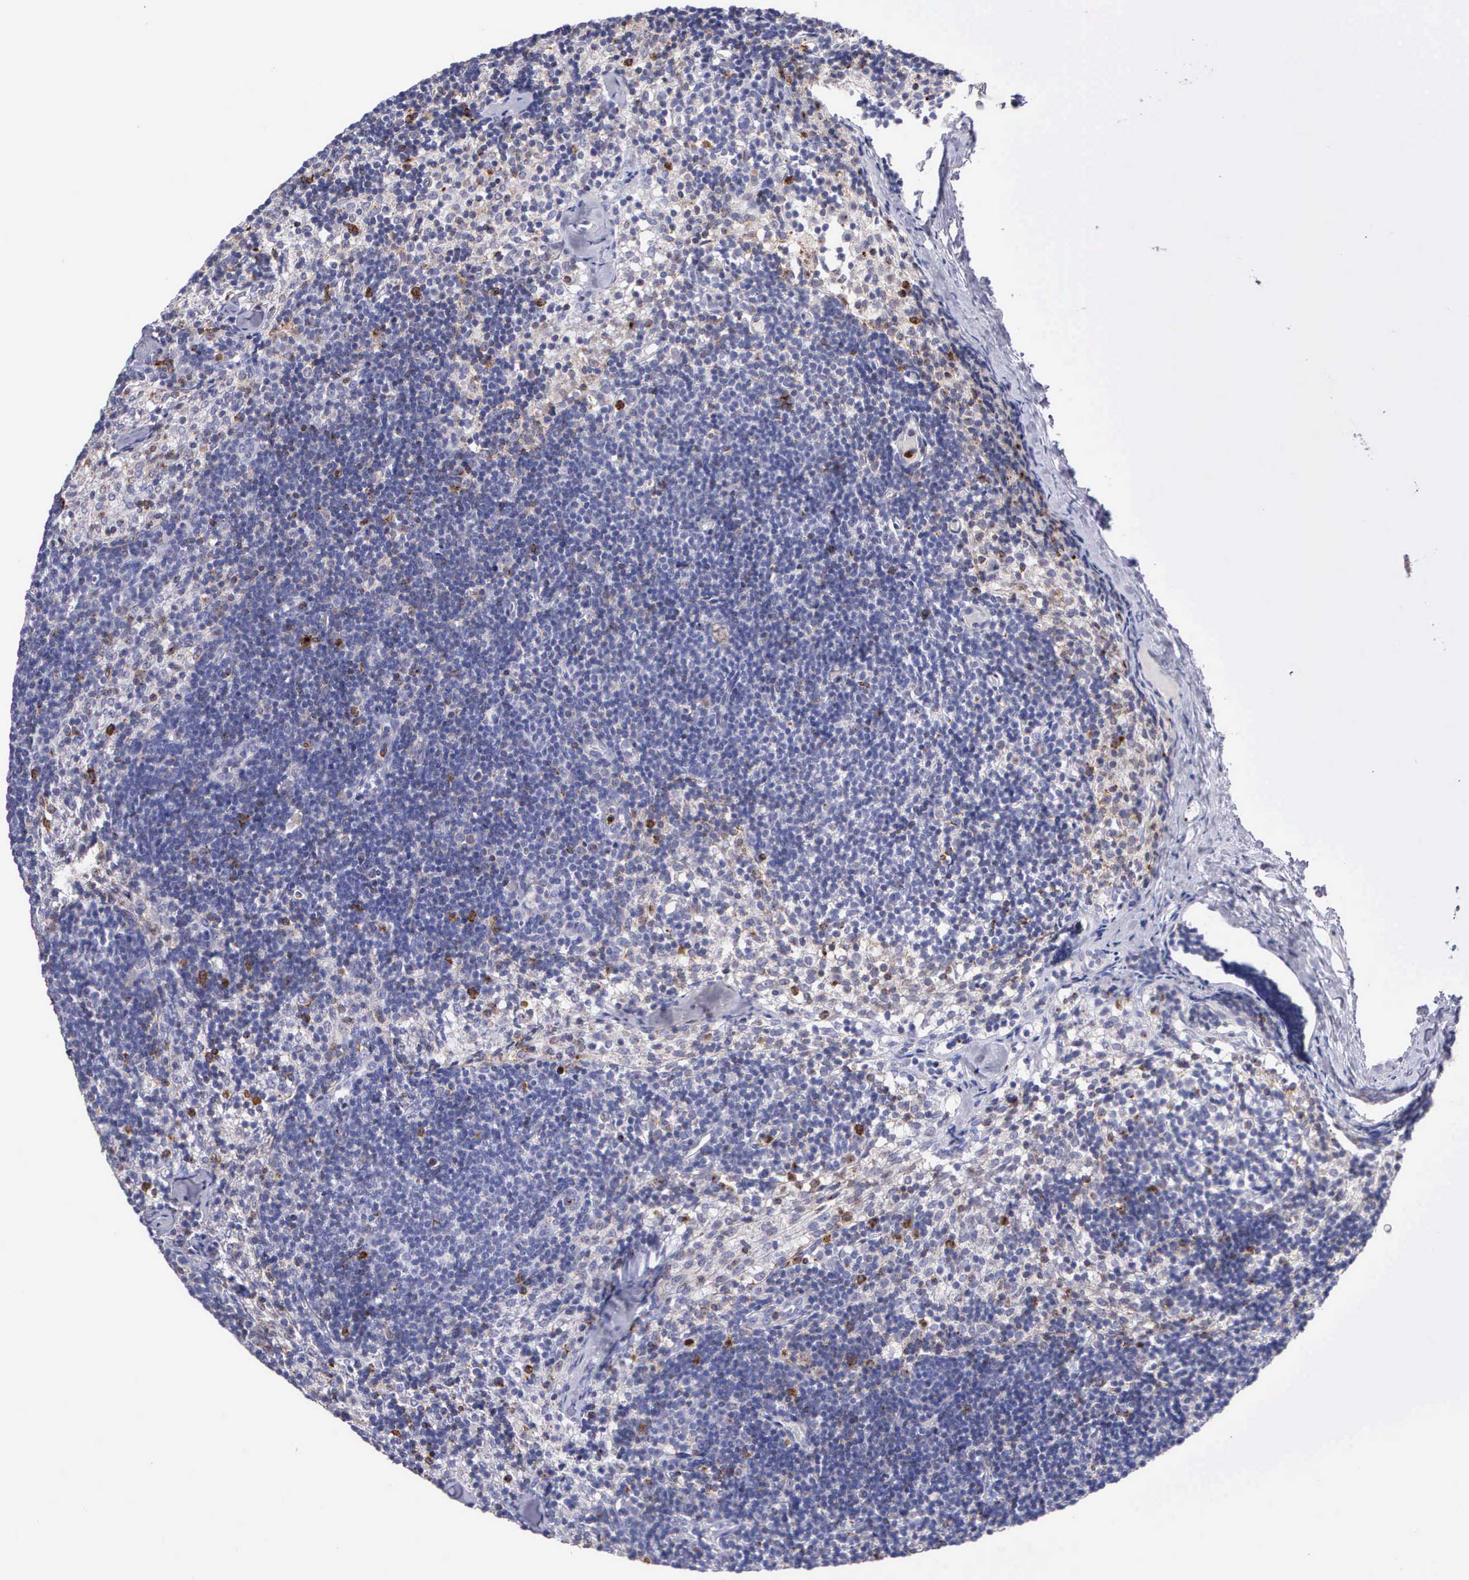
{"staining": {"intensity": "moderate", "quantity": "25%-75%", "location": "cytoplasmic/membranous"}, "tissue": "lymph node", "cell_type": "Germinal center cells", "image_type": "normal", "snomed": [{"axis": "morphology", "description": "Normal tissue, NOS"}, {"axis": "topography", "description": "Lymph node"}], "caption": "Moderate cytoplasmic/membranous positivity for a protein is seen in approximately 25%-75% of germinal center cells of normal lymph node using IHC.", "gene": "SRGN", "patient": {"sex": "female", "age": 35}}